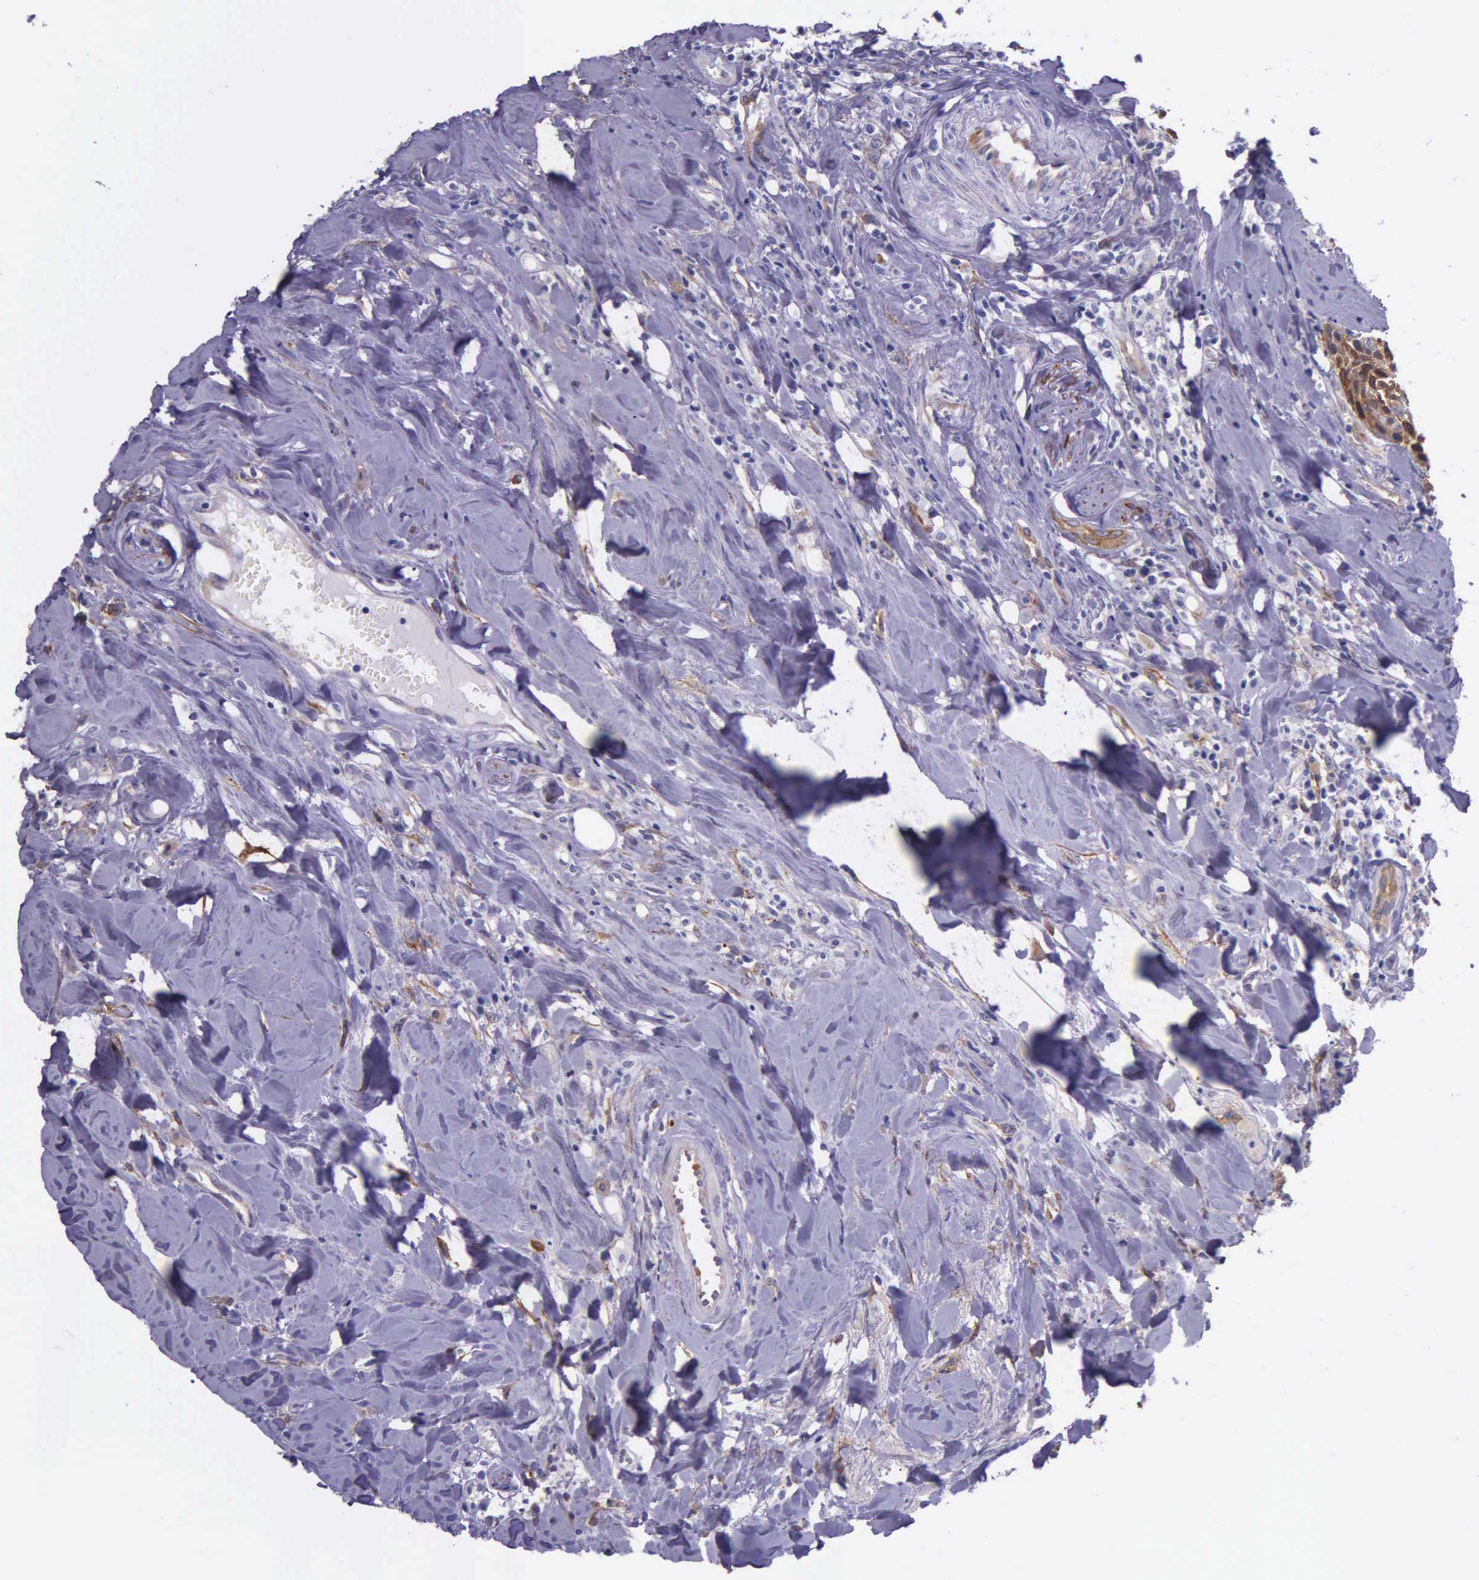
{"staining": {"intensity": "moderate", "quantity": ">75%", "location": "cytoplasmic/membranous"}, "tissue": "head and neck cancer", "cell_type": "Tumor cells", "image_type": "cancer", "snomed": [{"axis": "morphology", "description": "Squamous cell carcinoma, NOS"}, {"axis": "topography", "description": "Oral tissue"}, {"axis": "topography", "description": "Head-Neck"}], "caption": "Head and neck cancer tissue displays moderate cytoplasmic/membranous staining in approximately >75% of tumor cells", "gene": "AHNAK2", "patient": {"sex": "female", "age": 82}}